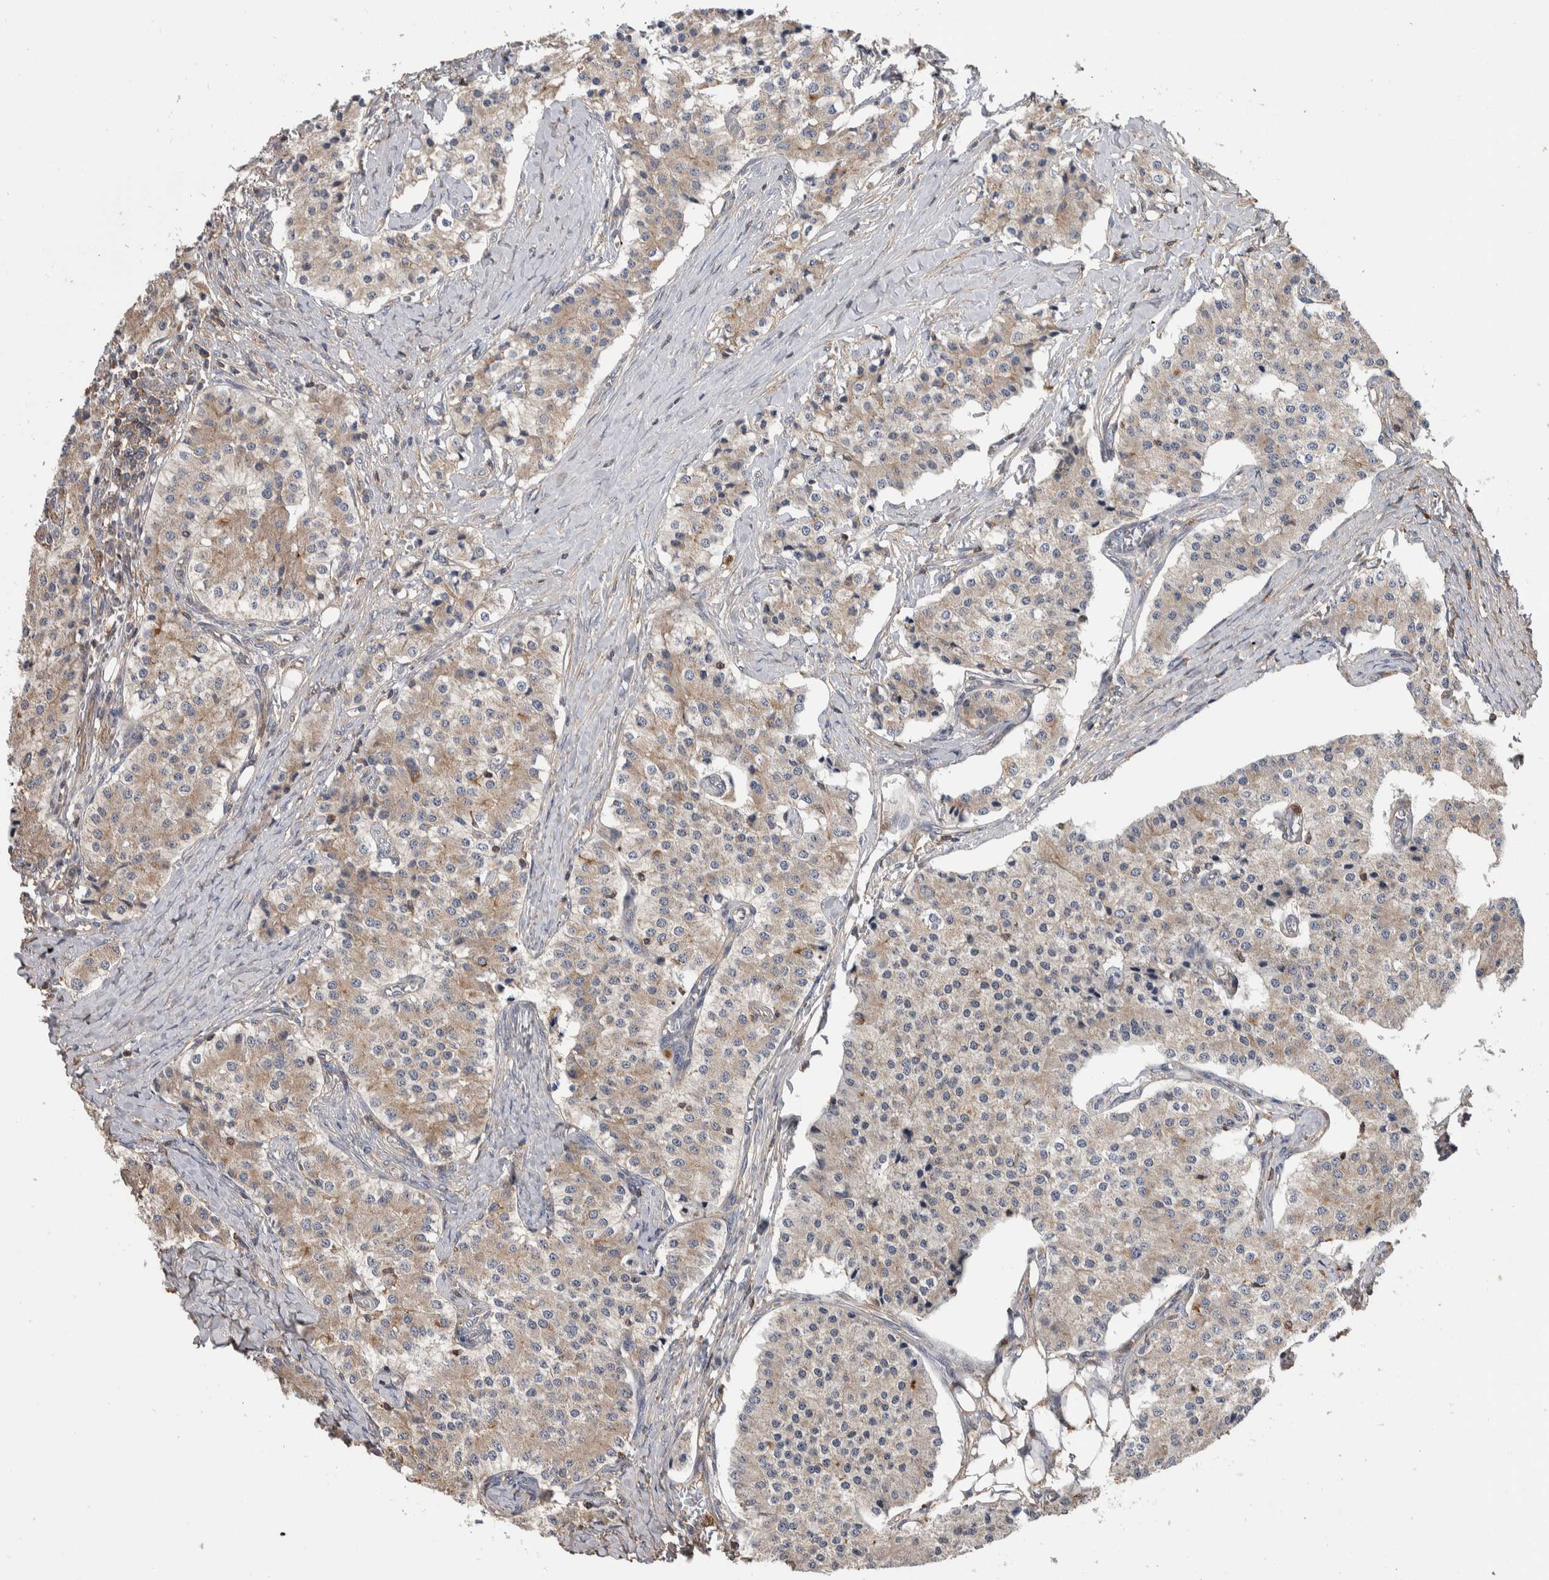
{"staining": {"intensity": "weak", "quantity": ">75%", "location": "cytoplasmic/membranous"}, "tissue": "carcinoid", "cell_type": "Tumor cells", "image_type": "cancer", "snomed": [{"axis": "morphology", "description": "Carcinoid, malignant, NOS"}, {"axis": "topography", "description": "Colon"}], "caption": "A brown stain labels weak cytoplasmic/membranous positivity of a protein in carcinoid tumor cells. (Brightfield microscopy of DAB IHC at high magnification).", "gene": "SDCBP", "patient": {"sex": "female", "age": 52}}